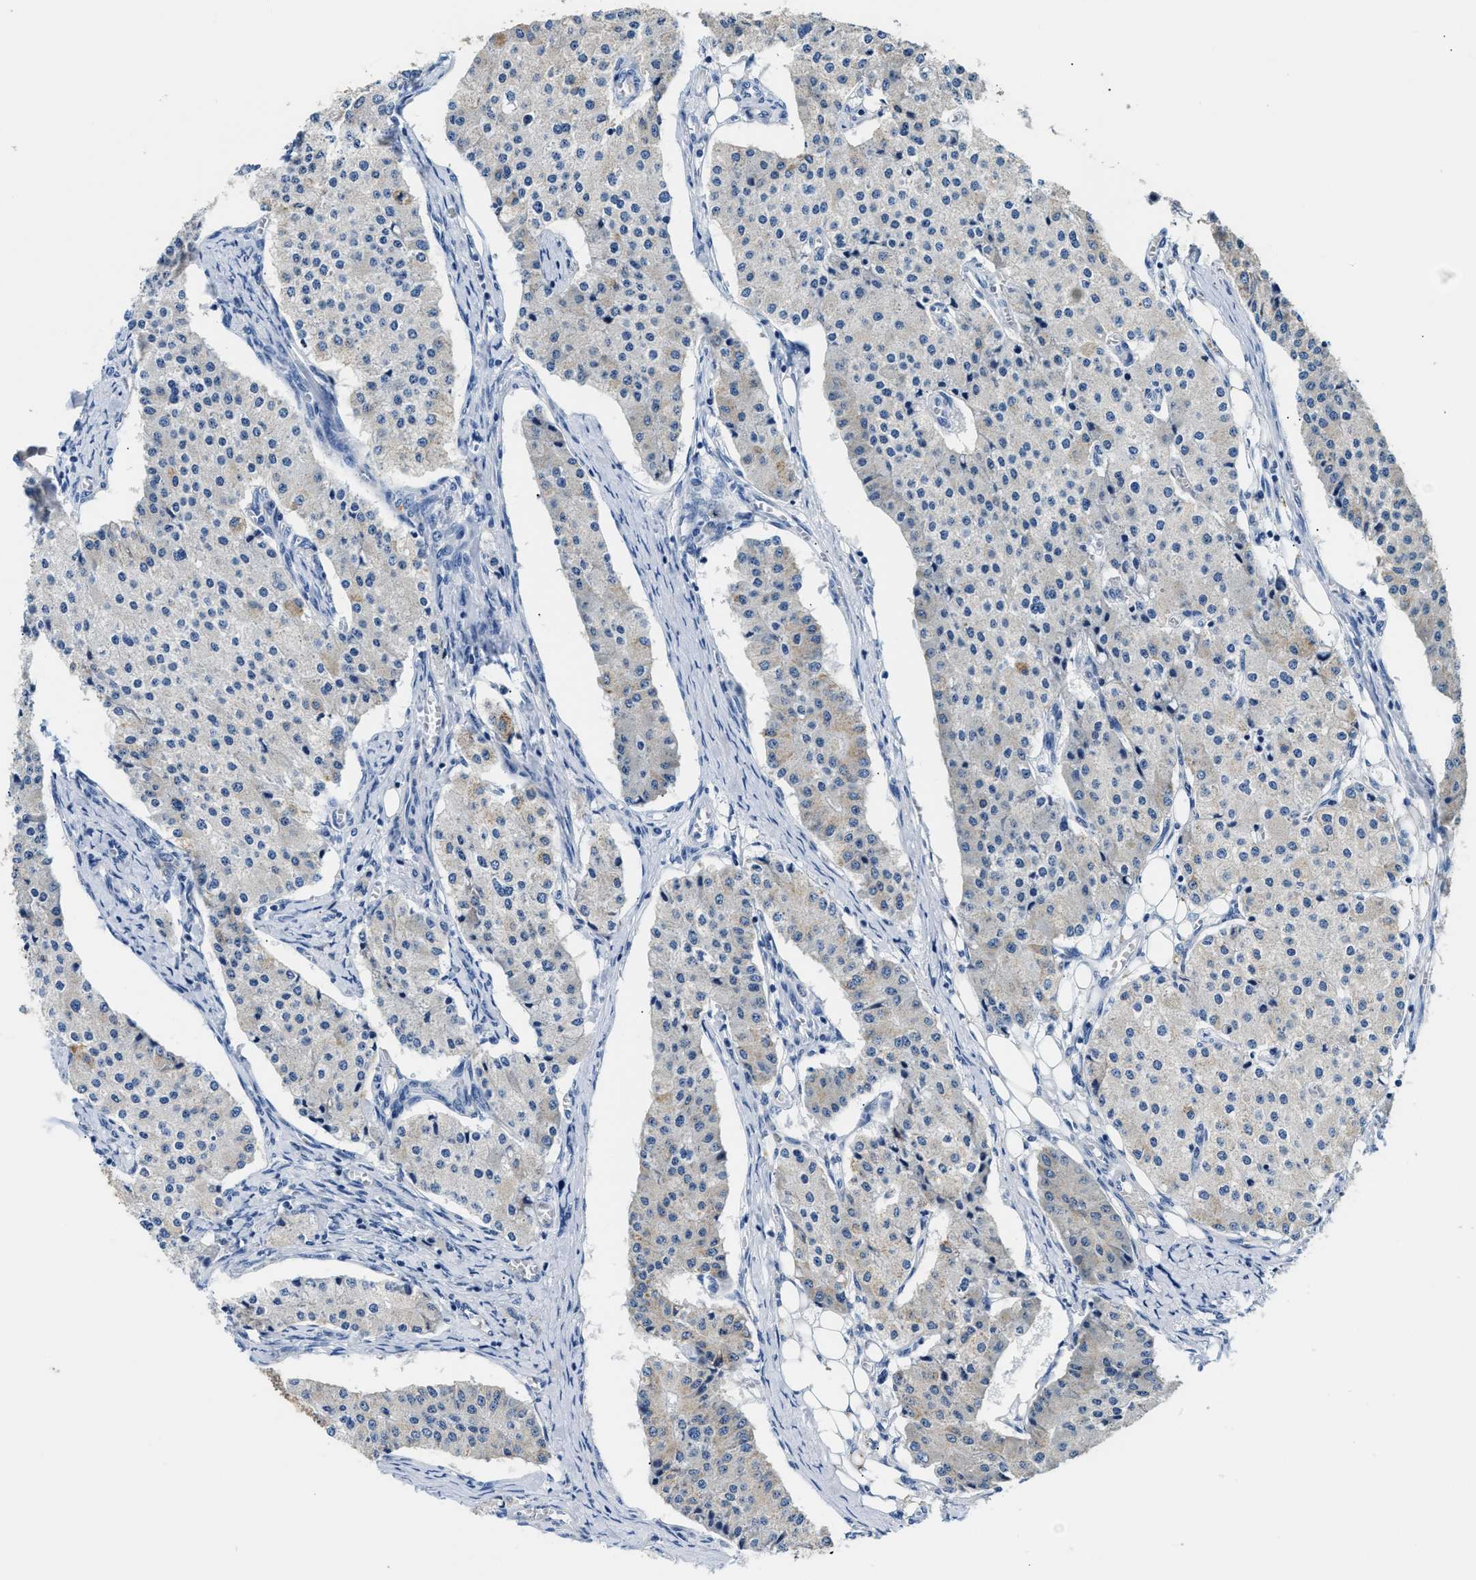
{"staining": {"intensity": "negative", "quantity": "none", "location": "none"}, "tissue": "carcinoid", "cell_type": "Tumor cells", "image_type": "cancer", "snomed": [{"axis": "morphology", "description": "Carcinoid, malignant, NOS"}, {"axis": "topography", "description": "Colon"}], "caption": "Micrograph shows no significant protein positivity in tumor cells of malignant carcinoid. (DAB immunohistochemistry (IHC), high magnification).", "gene": "TUT7", "patient": {"sex": "female", "age": 52}}